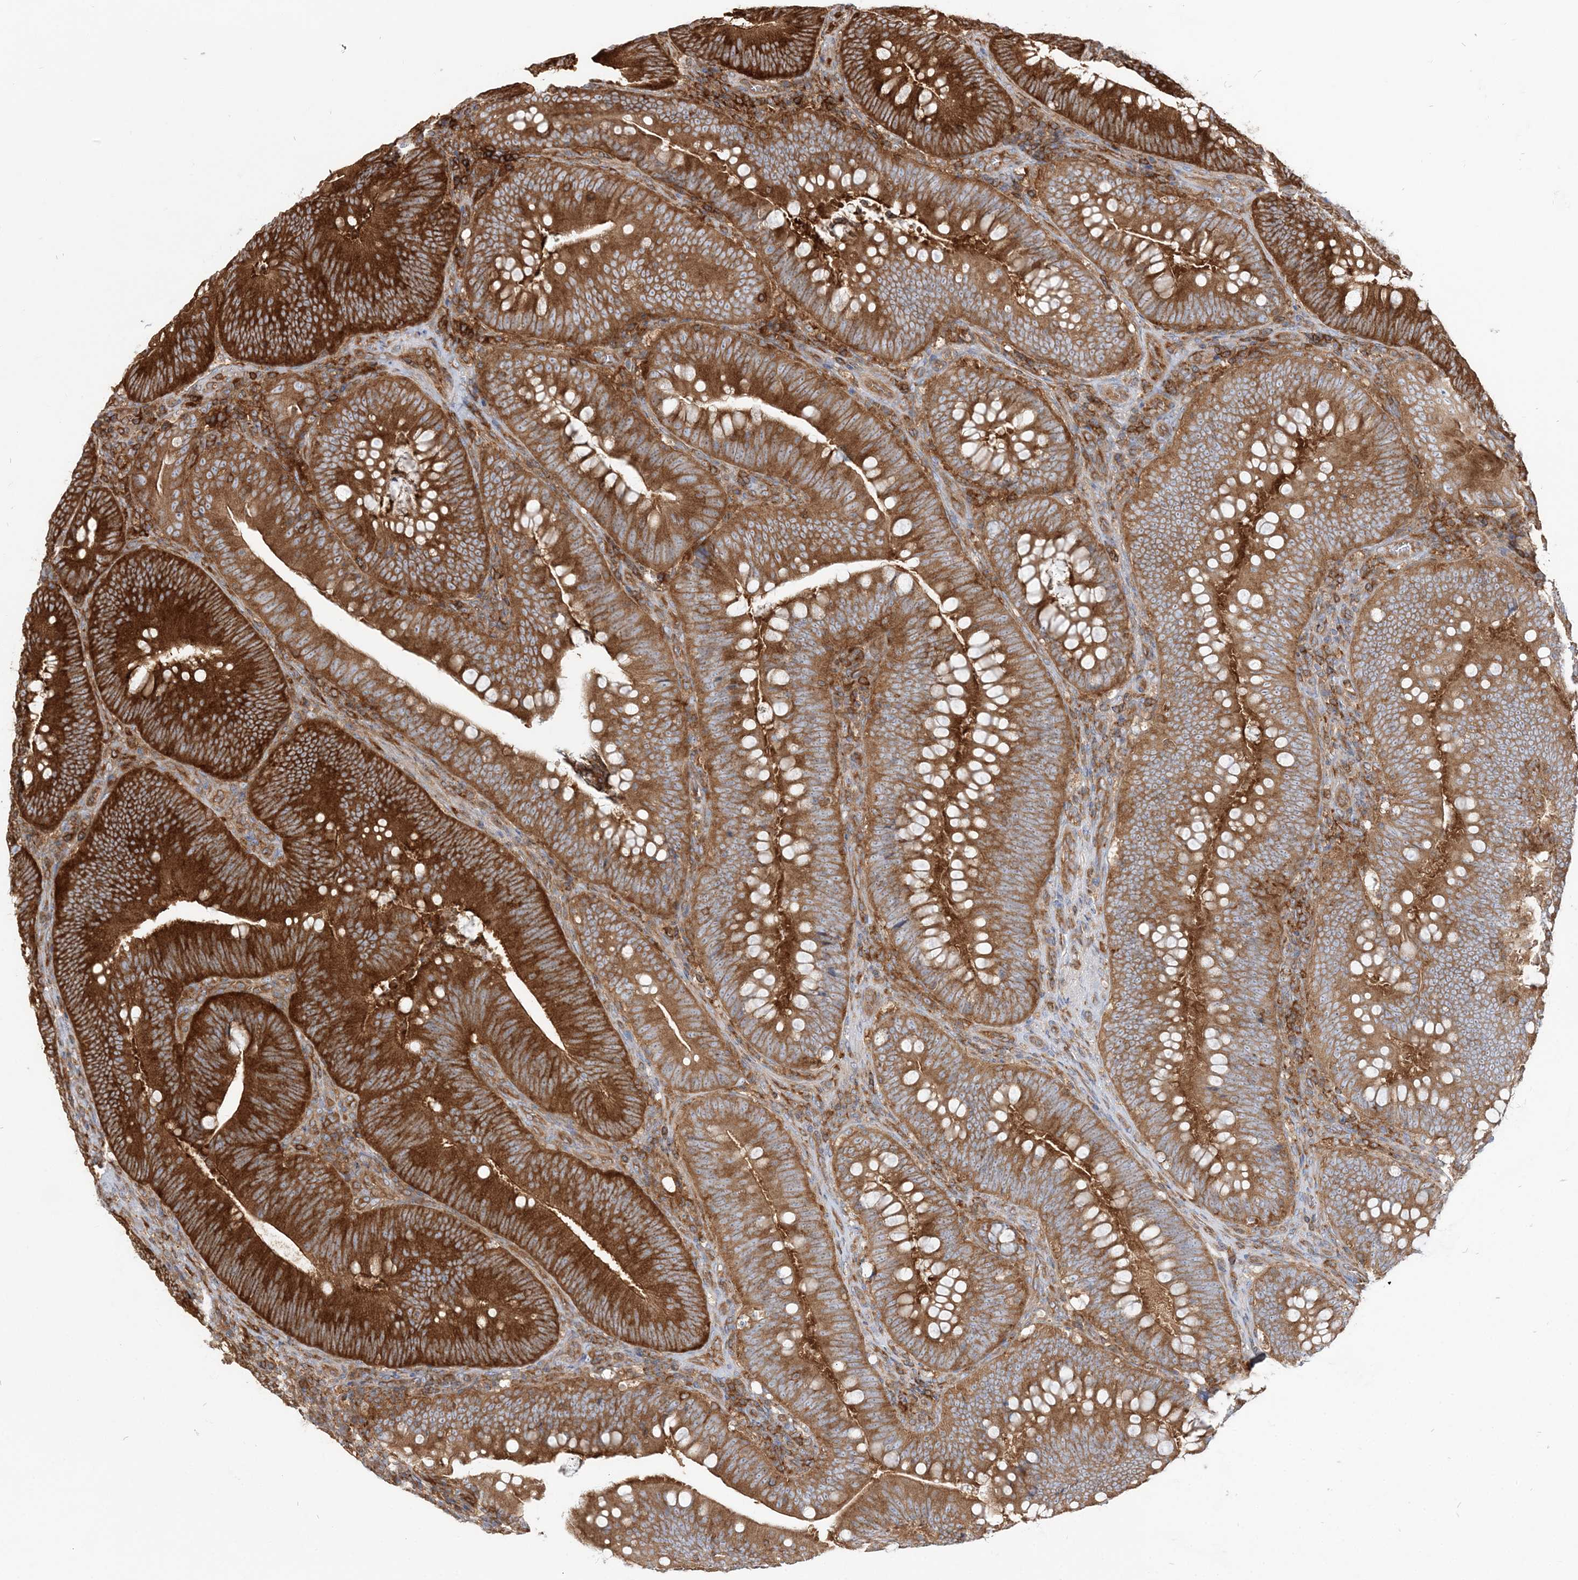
{"staining": {"intensity": "strong", "quantity": ">75%", "location": "cytoplasmic/membranous"}, "tissue": "colorectal cancer", "cell_type": "Tumor cells", "image_type": "cancer", "snomed": [{"axis": "morphology", "description": "Normal tissue, NOS"}, {"axis": "topography", "description": "Colon"}], "caption": "Human colorectal cancer stained with a brown dye reveals strong cytoplasmic/membranous positive expression in about >75% of tumor cells.", "gene": "TBC1D5", "patient": {"sex": "female", "age": 82}}